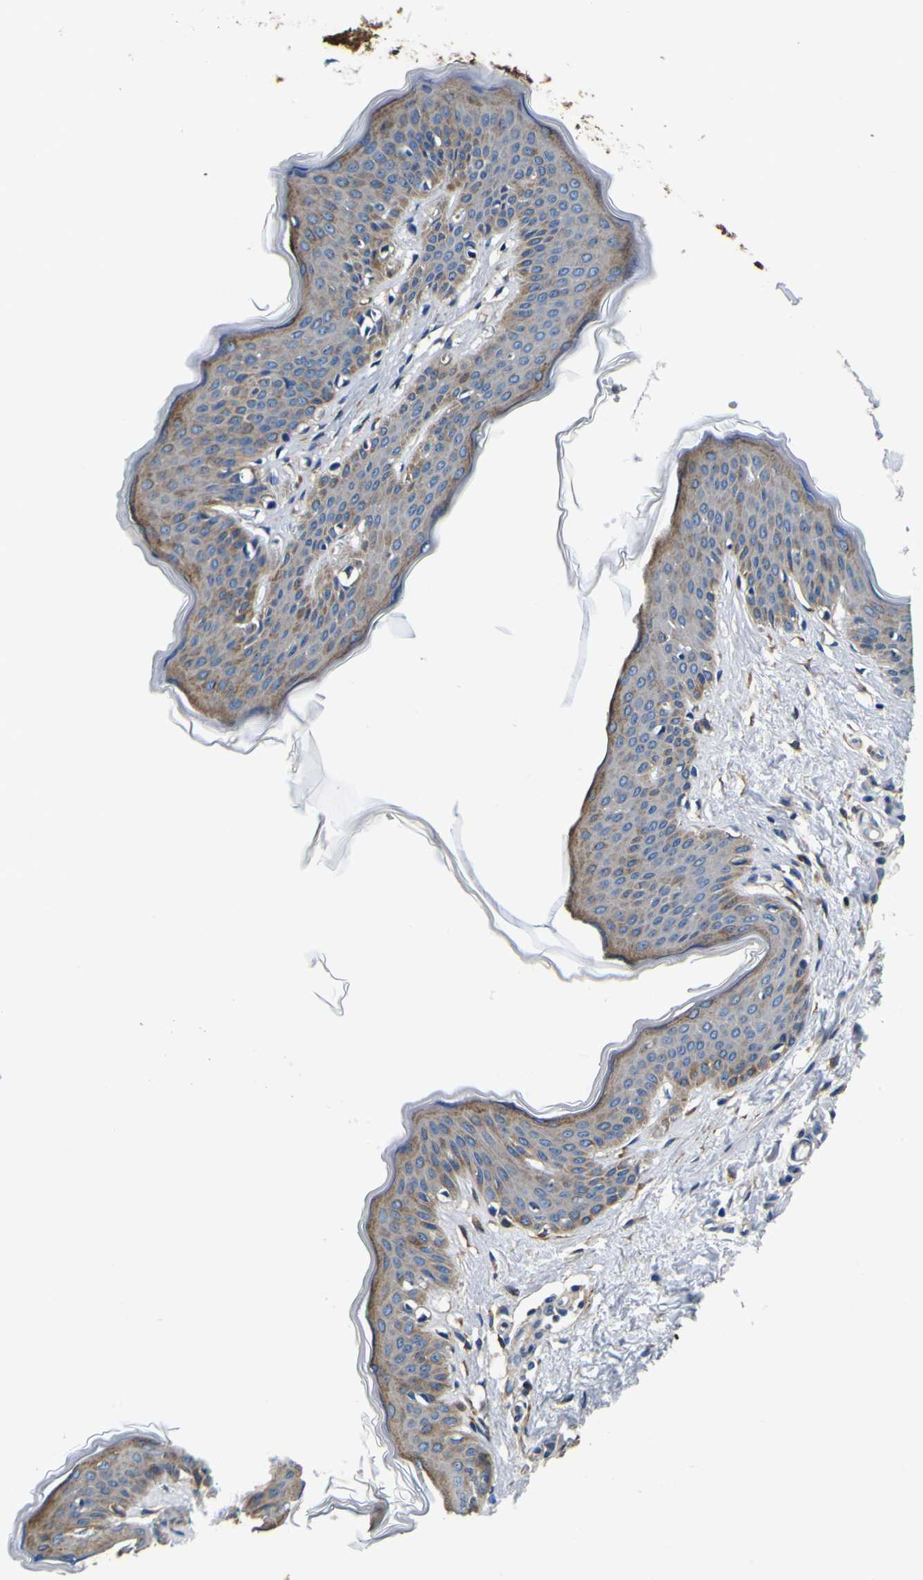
{"staining": {"intensity": "moderate", "quantity": ">75%", "location": "cytoplasmic/membranous"}, "tissue": "skin", "cell_type": "Fibroblasts", "image_type": "normal", "snomed": [{"axis": "morphology", "description": "Normal tissue, NOS"}, {"axis": "topography", "description": "Skin"}], "caption": "This is a photomicrograph of immunohistochemistry (IHC) staining of benign skin, which shows moderate staining in the cytoplasmic/membranous of fibroblasts.", "gene": "TUBA1B", "patient": {"sex": "female", "age": 17}}